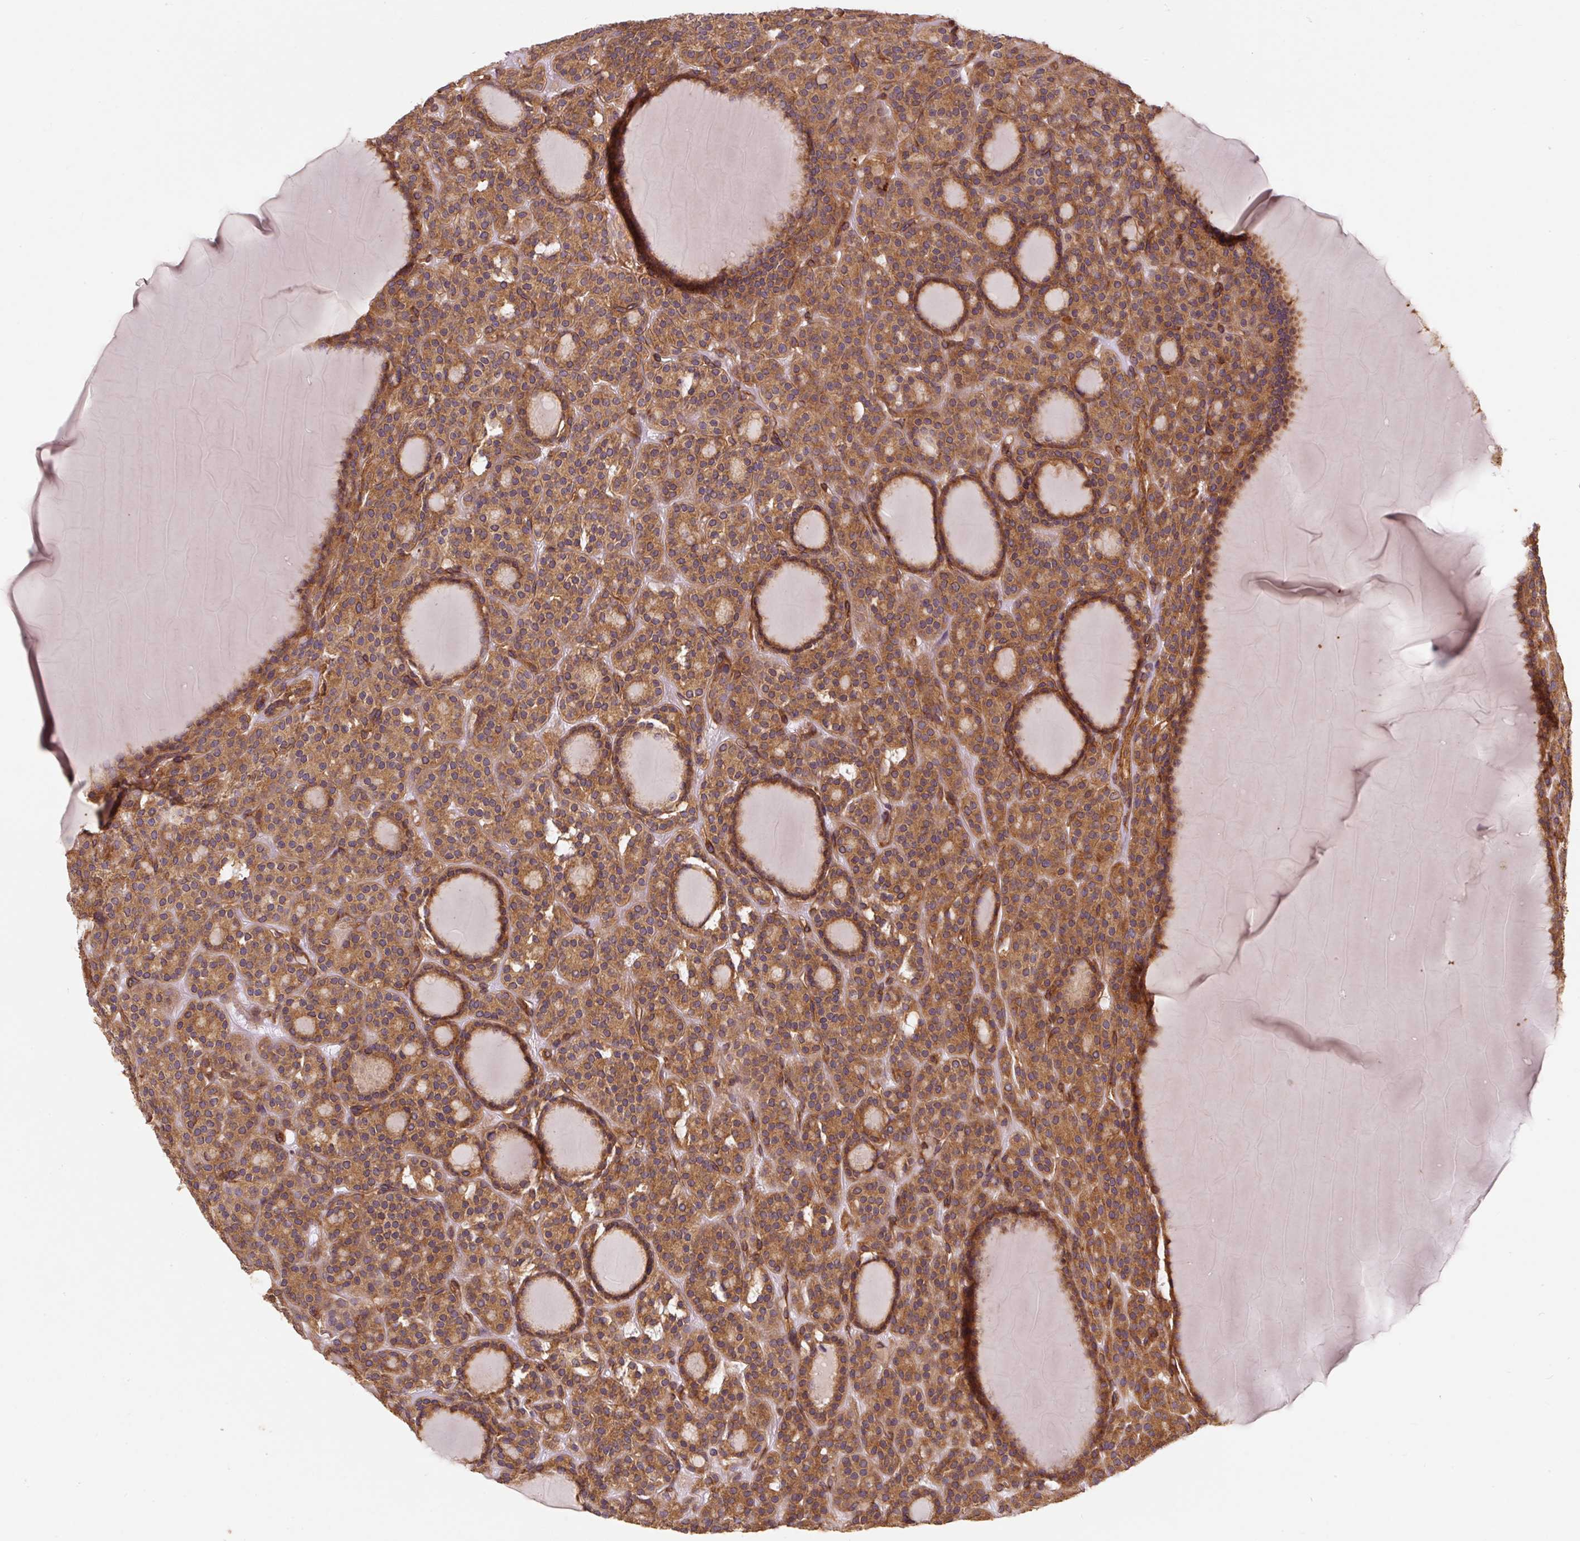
{"staining": {"intensity": "moderate", "quantity": ">75%", "location": "cytoplasmic/membranous"}, "tissue": "thyroid cancer", "cell_type": "Tumor cells", "image_type": "cancer", "snomed": [{"axis": "morphology", "description": "Follicular adenoma carcinoma, NOS"}, {"axis": "topography", "description": "Thyroid gland"}], "caption": "Immunohistochemical staining of thyroid cancer (follicular adenoma carcinoma) demonstrates moderate cytoplasmic/membranous protein positivity in about >75% of tumor cells. The staining was performed using DAB, with brown indicating positive protein expression. Nuclei are stained blue with hematoxylin.", "gene": "EIF2S2", "patient": {"sex": "female", "age": 63}}